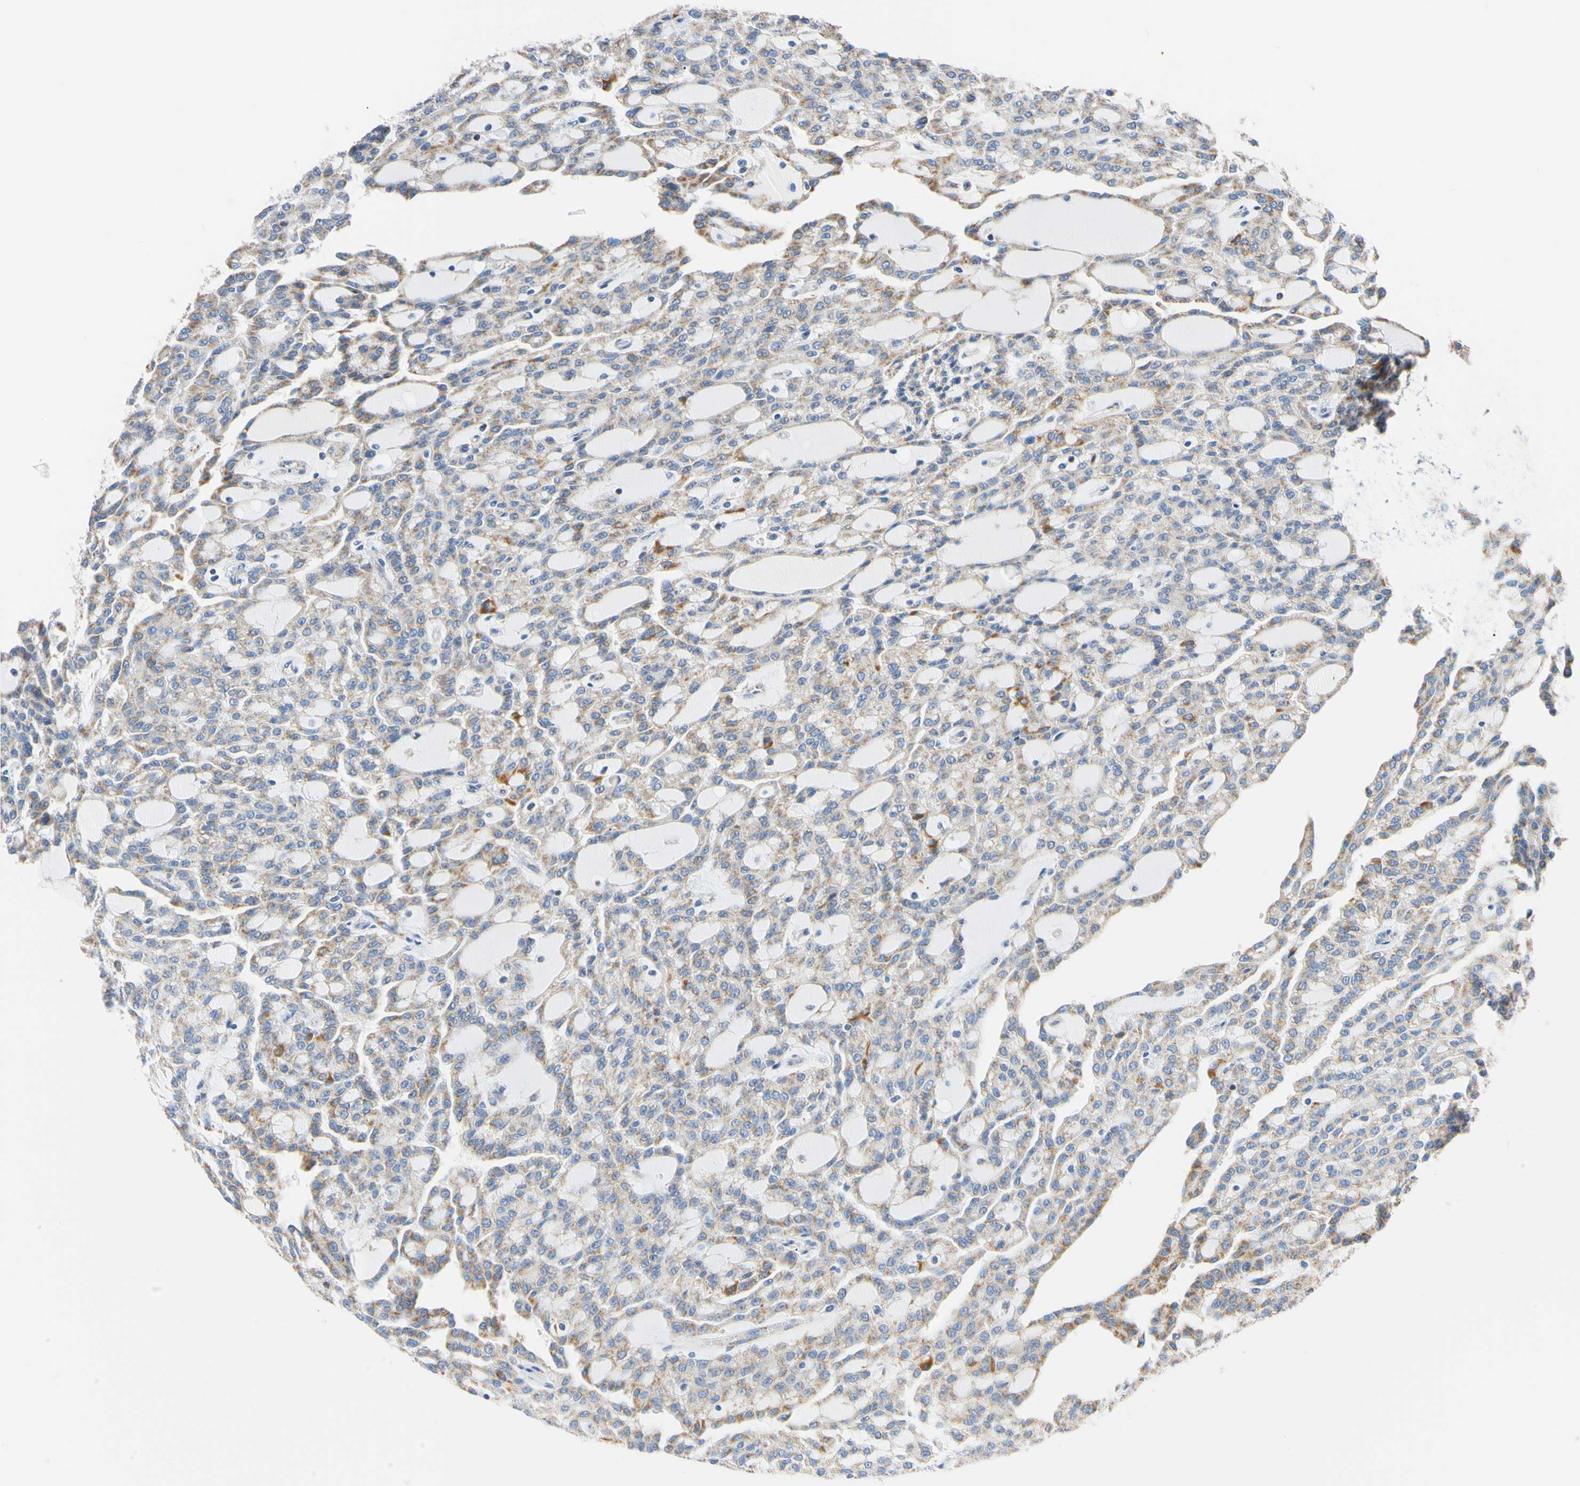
{"staining": {"intensity": "moderate", "quantity": "25%-75%", "location": "cytoplasmic/membranous"}, "tissue": "renal cancer", "cell_type": "Tumor cells", "image_type": "cancer", "snomed": [{"axis": "morphology", "description": "Adenocarcinoma, NOS"}, {"axis": "topography", "description": "Kidney"}], "caption": "A high-resolution image shows immunohistochemistry staining of renal cancer (adenocarcinoma), which displays moderate cytoplasmic/membranous expression in approximately 25%-75% of tumor cells.", "gene": "CLPP", "patient": {"sex": "male", "age": 63}}